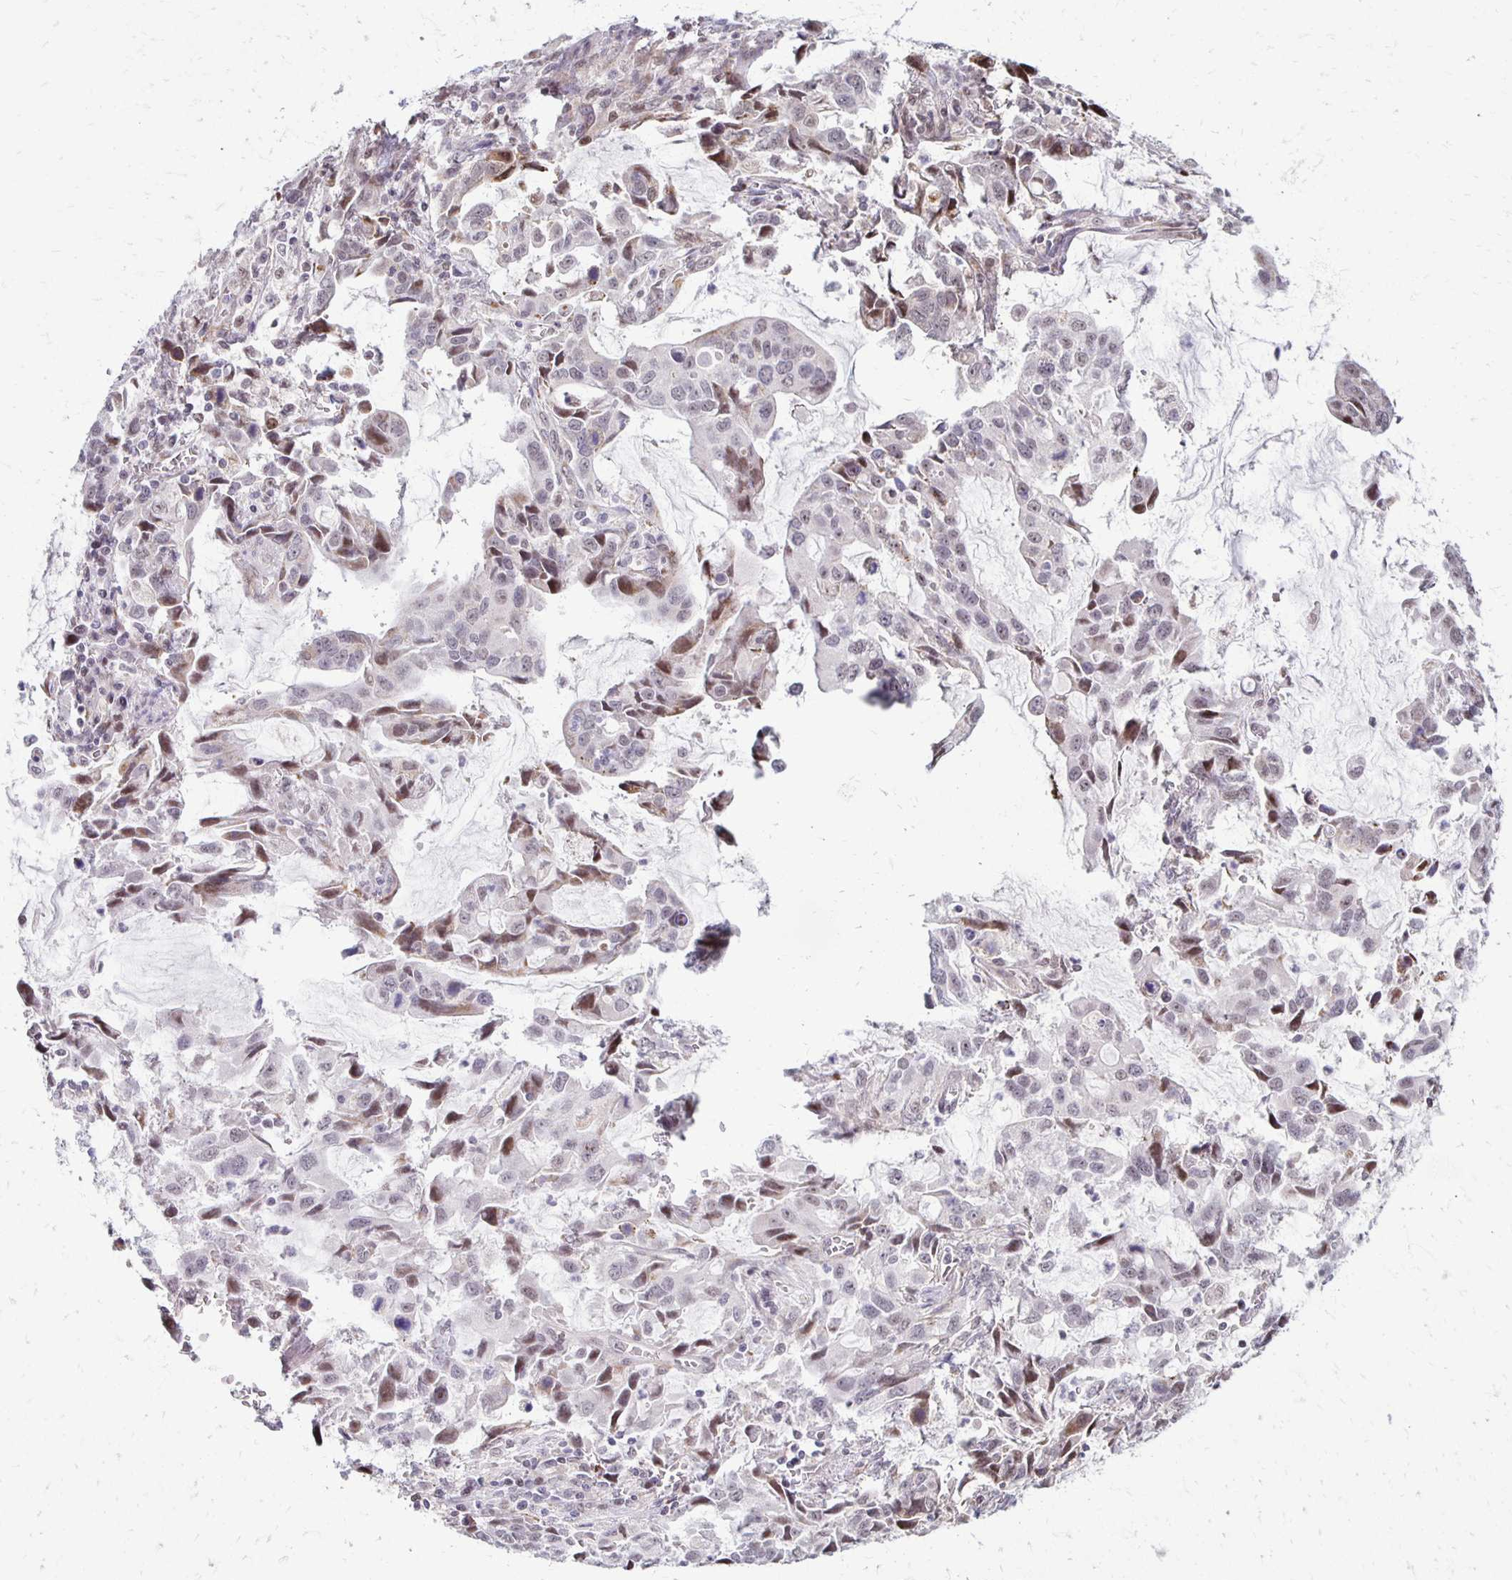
{"staining": {"intensity": "weak", "quantity": "<25%", "location": "nuclear"}, "tissue": "stomach cancer", "cell_type": "Tumor cells", "image_type": "cancer", "snomed": [{"axis": "morphology", "description": "Adenocarcinoma, NOS"}, {"axis": "topography", "description": "Stomach, upper"}], "caption": "High power microscopy micrograph of an immunohistochemistry micrograph of stomach cancer, revealing no significant staining in tumor cells. The staining is performed using DAB brown chromogen with nuclei counter-stained in using hematoxylin.", "gene": "DAGLA", "patient": {"sex": "male", "age": 85}}